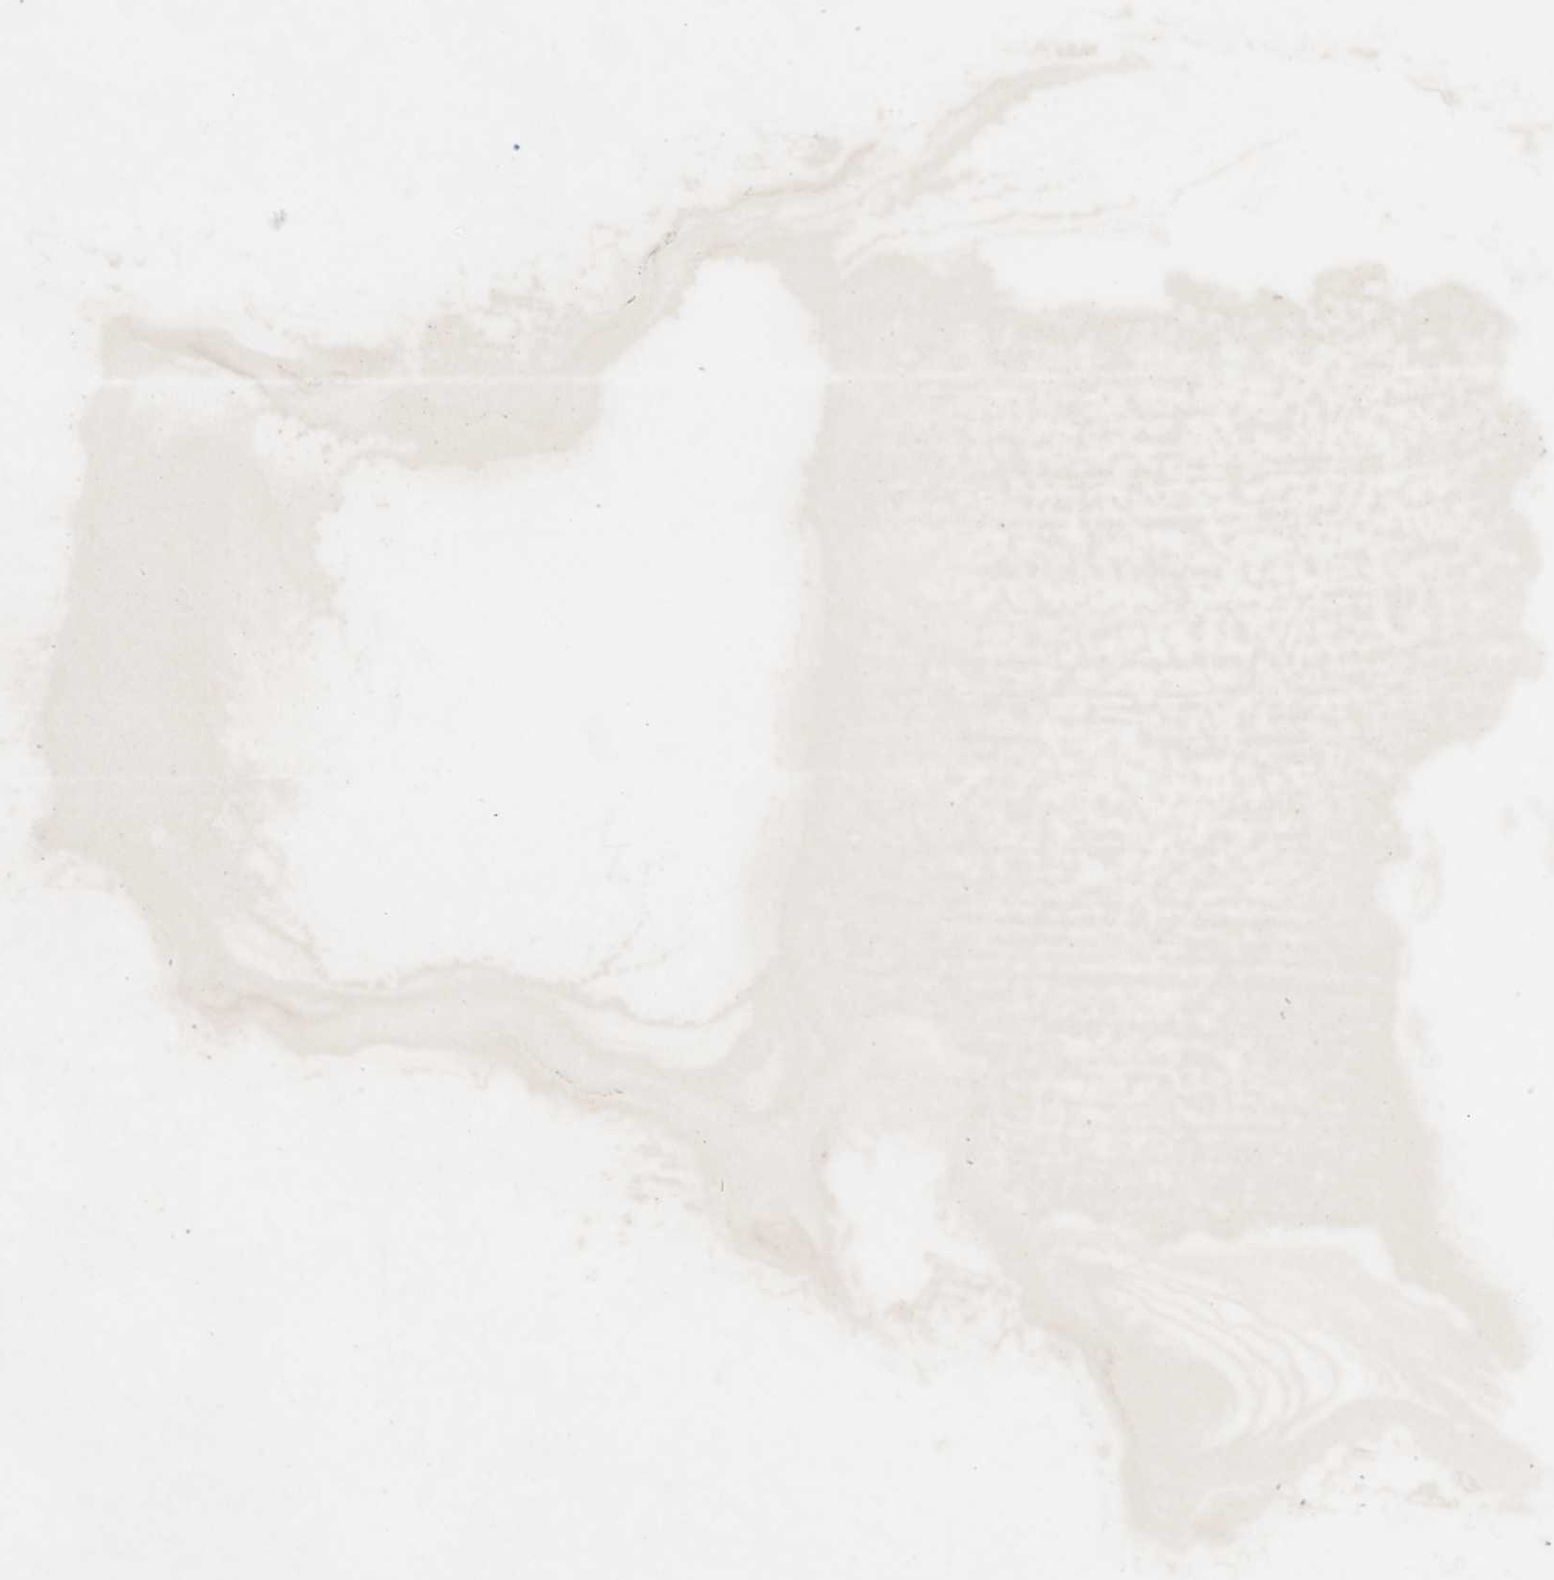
{"staining": {"intensity": "strong", "quantity": ">75%", "location": "cytoplasmic/membranous"}, "tissue": "gallbladder", "cell_type": "Glandular cells", "image_type": "normal", "snomed": [{"axis": "morphology", "description": "Normal tissue, NOS"}, {"axis": "topography", "description": "Gallbladder"}], "caption": "A brown stain shows strong cytoplasmic/membranous expression of a protein in glandular cells of normal gallbladder.", "gene": "RIPK2", "patient": {"sex": "female", "age": 26}}